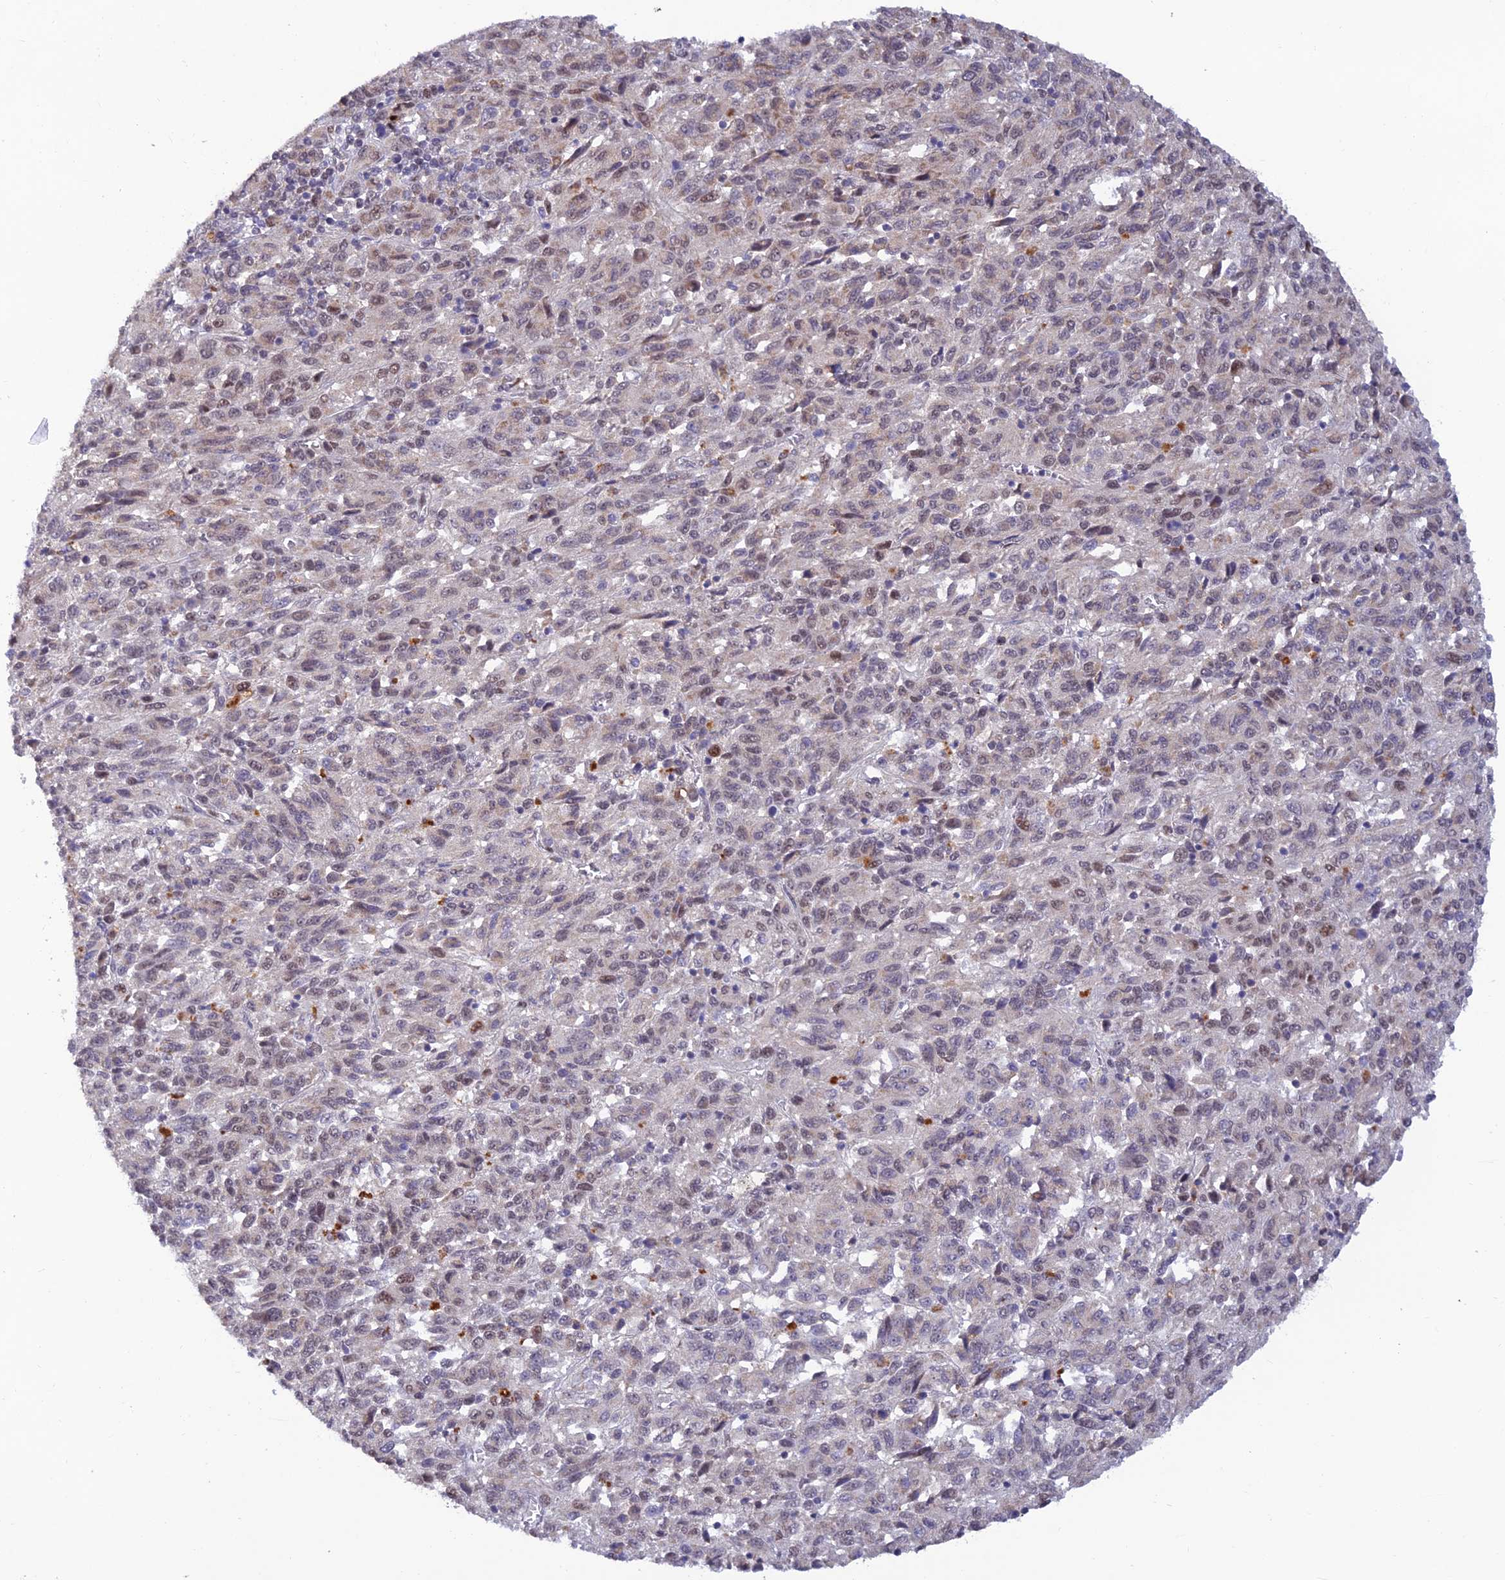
{"staining": {"intensity": "weak", "quantity": "25%-75%", "location": "cytoplasmic/membranous,nuclear"}, "tissue": "melanoma", "cell_type": "Tumor cells", "image_type": "cancer", "snomed": [{"axis": "morphology", "description": "Malignant melanoma, Metastatic site"}, {"axis": "topography", "description": "Lung"}], "caption": "Melanoma stained with IHC exhibits weak cytoplasmic/membranous and nuclear staining in about 25%-75% of tumor cells.", "gene": "FASTKD5", "patient": {"sex": "male", "age": 64}}